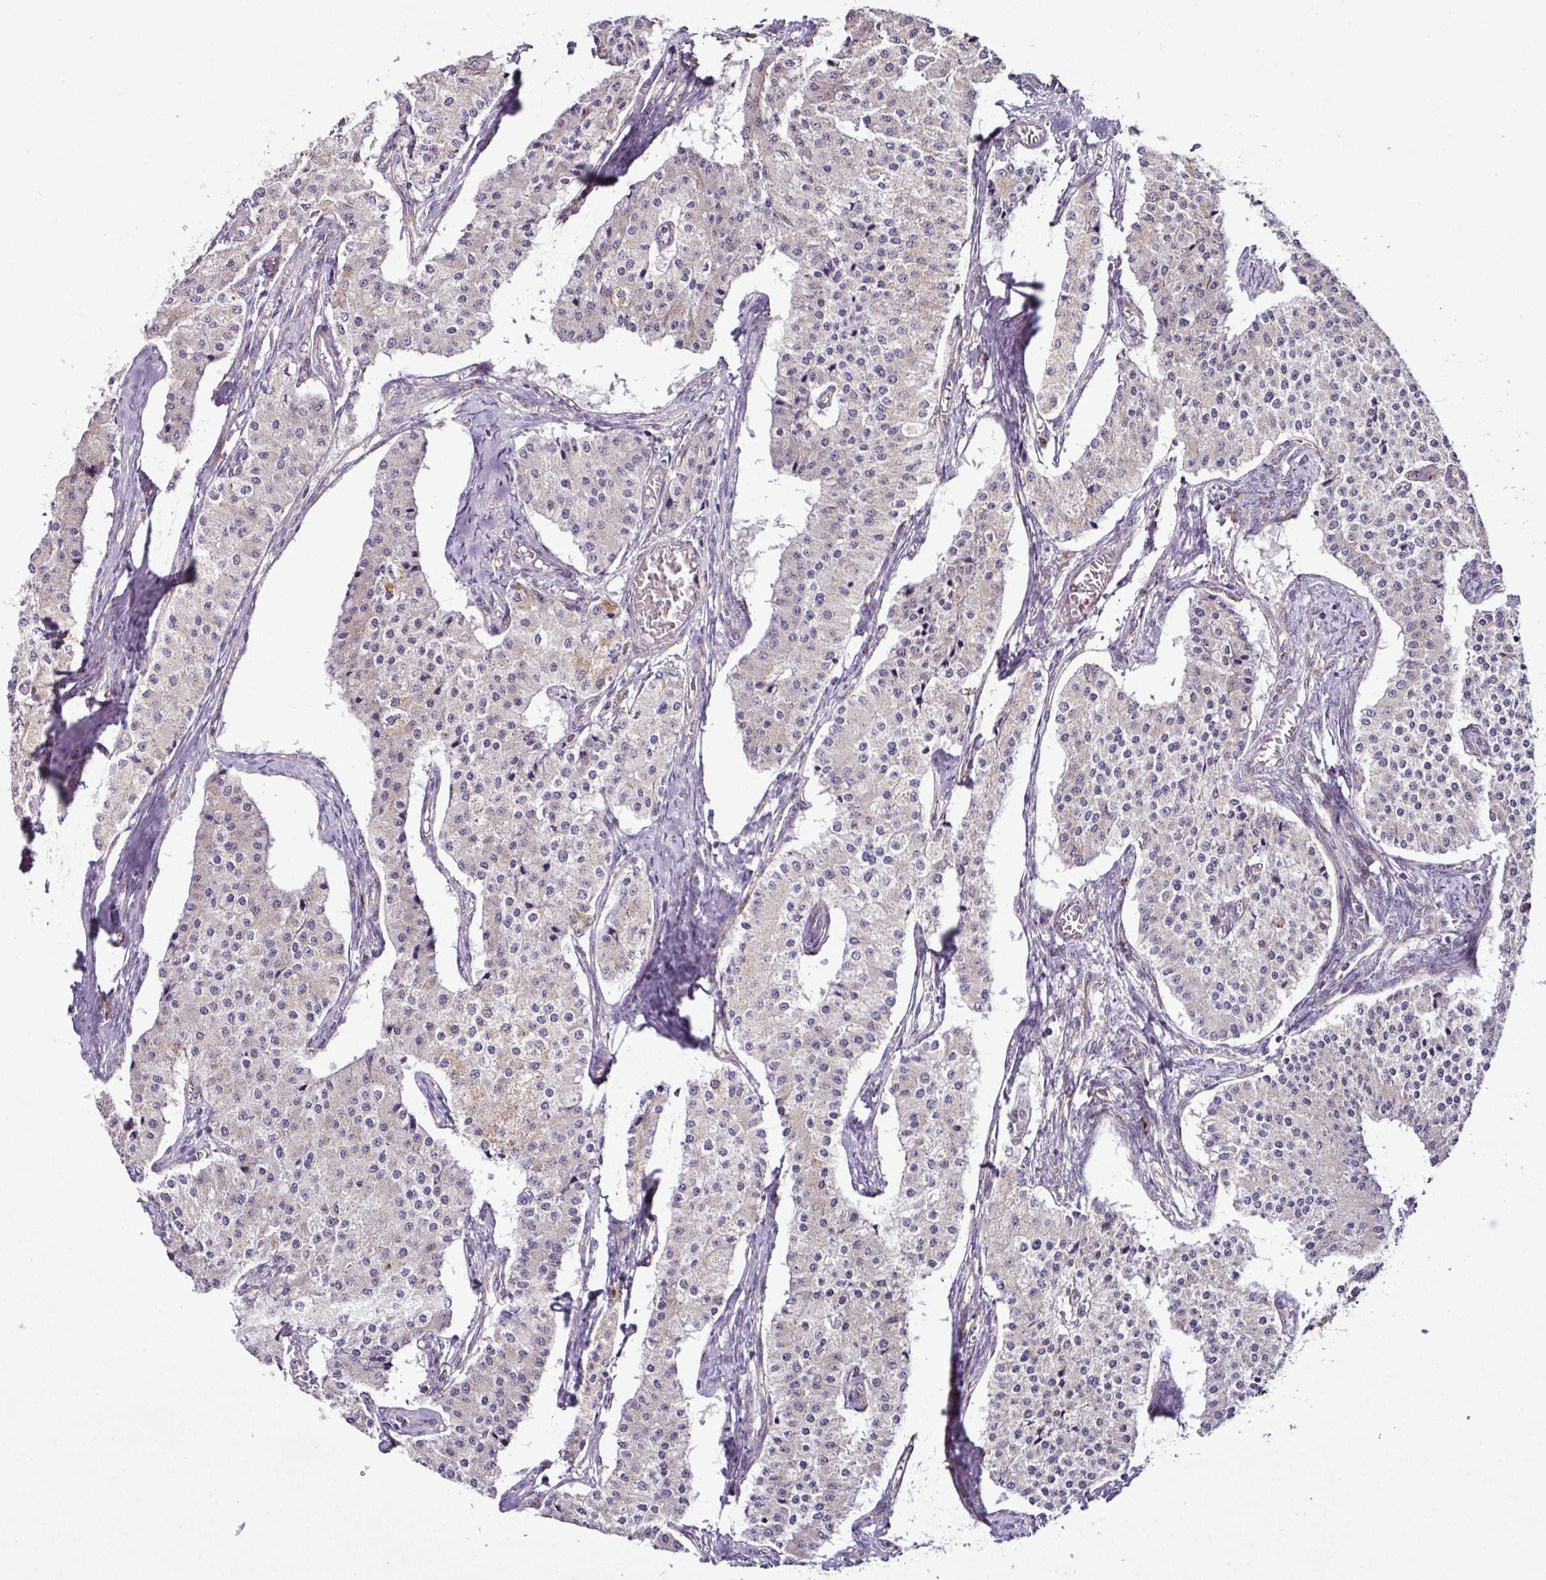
{"staining": {"intensity": "negative", "quantity": "none", "location": "none"}, "tissue": "carcinoid", "cell_type": "Tumor cells", "image_type": "cancer", "snomed": [{"axis": "morphology", "description": "Carcinoid, malignant, NOS"}, {"axis": "topography", "description": "Colon"}], "caption": "Photomicrograph shows no significant protein expression in tumor cells of carcinoid (malignant).", "gene": "DPAGT1", "patient": {"sex": "female", "age": 52}}